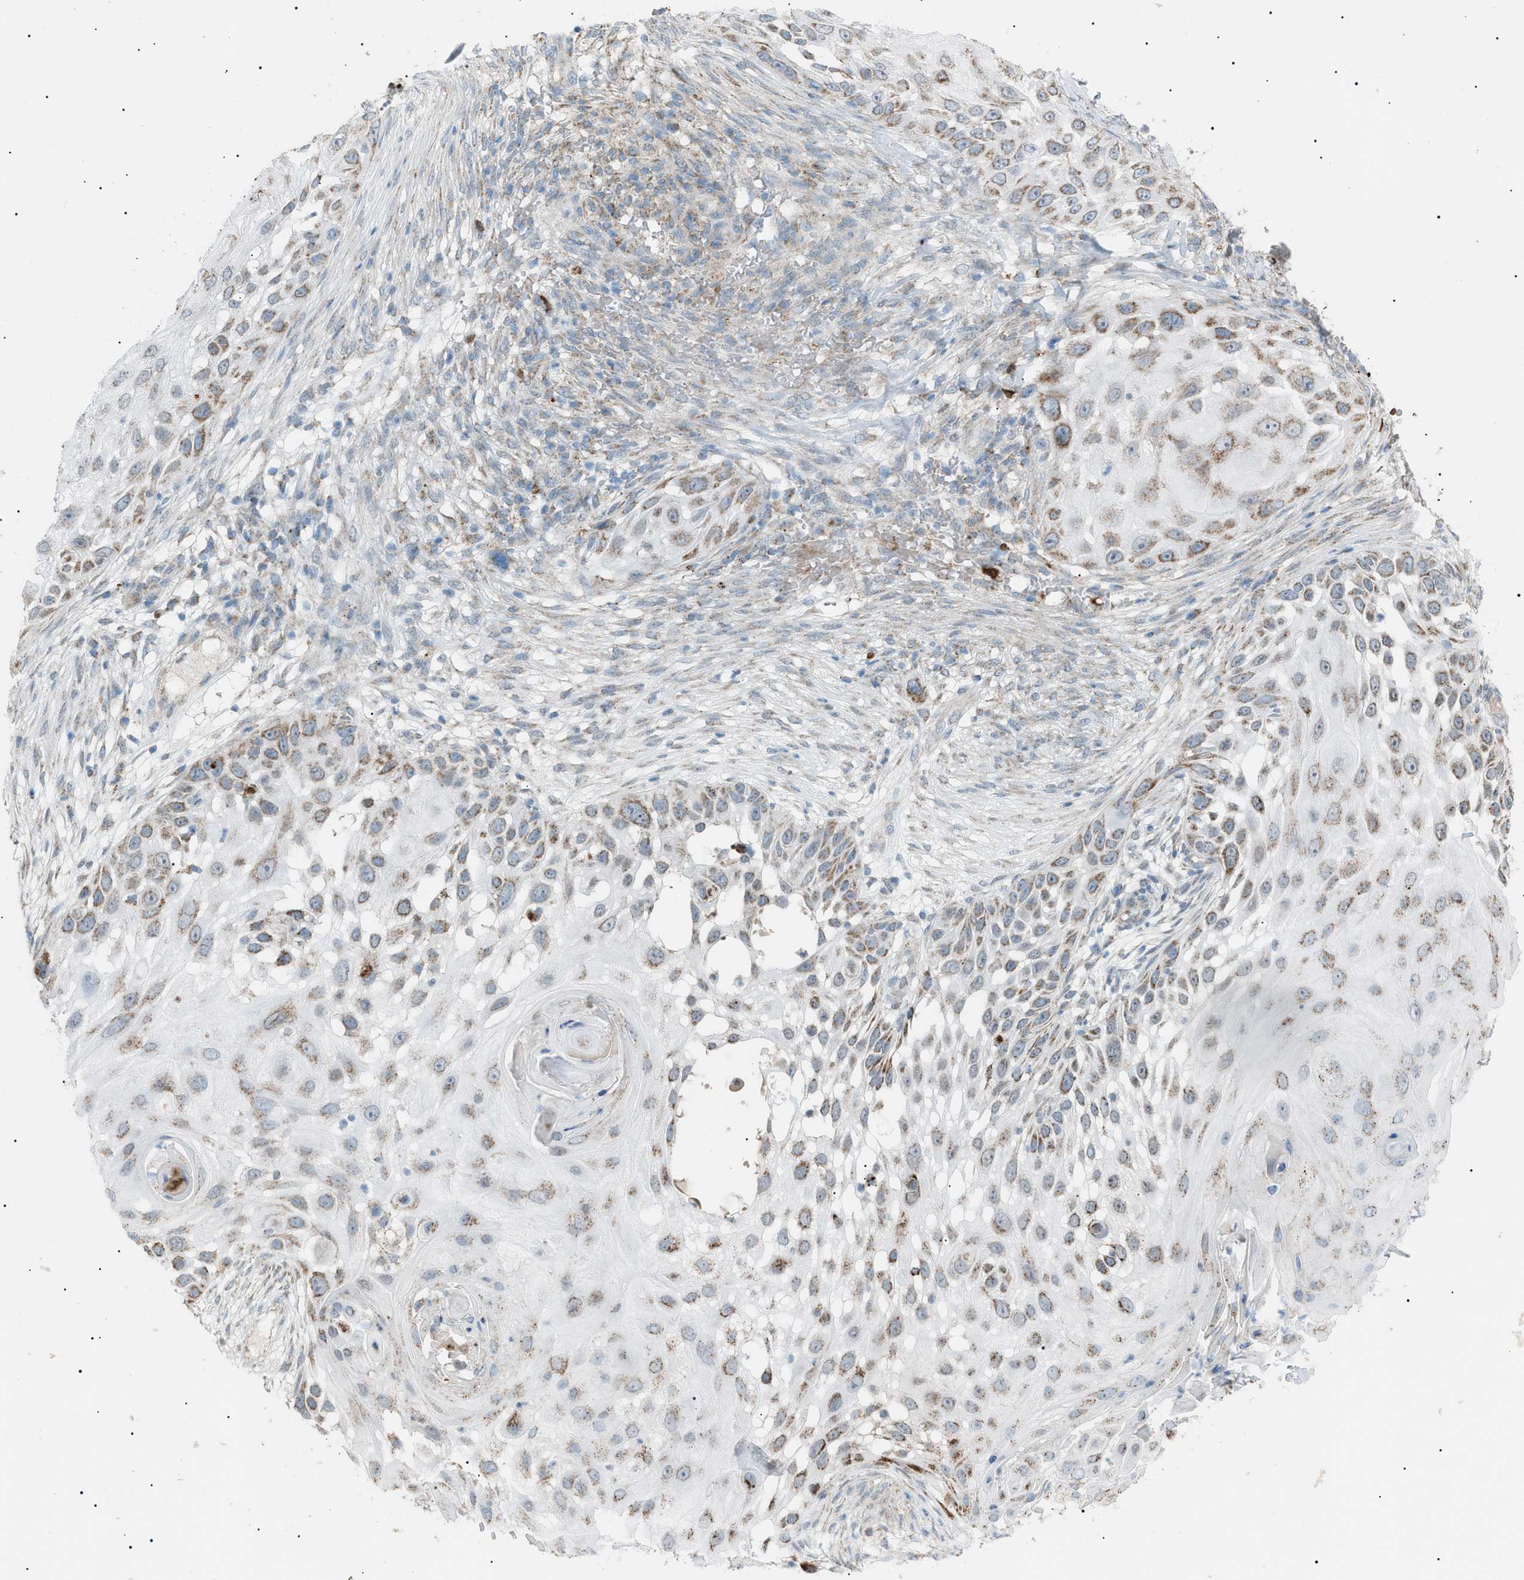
{"staining": {"intensity": "moderate", "quantity": "25%-75%", "location": "cytoplasmic/membranous"}, "tissue": "skin cancer", "cell_type": "Tumor cells", "image_type": "cancer", "snomed": [{"axis": "morphology", "description": "Squamous cell carcinoma, NOS"}, {"axis": "topography", "description": "Skin"}], "caption": "IHC micrograph of skin cancer (squamous cell carcinoma) stained for a protein (brown), which shows medium levels of moderate cytoplasmic/membranous expression in about 25%-75% of tumor cells.", "gene": "ZNF516", "patient": {"sex": "female", "age": 44}}